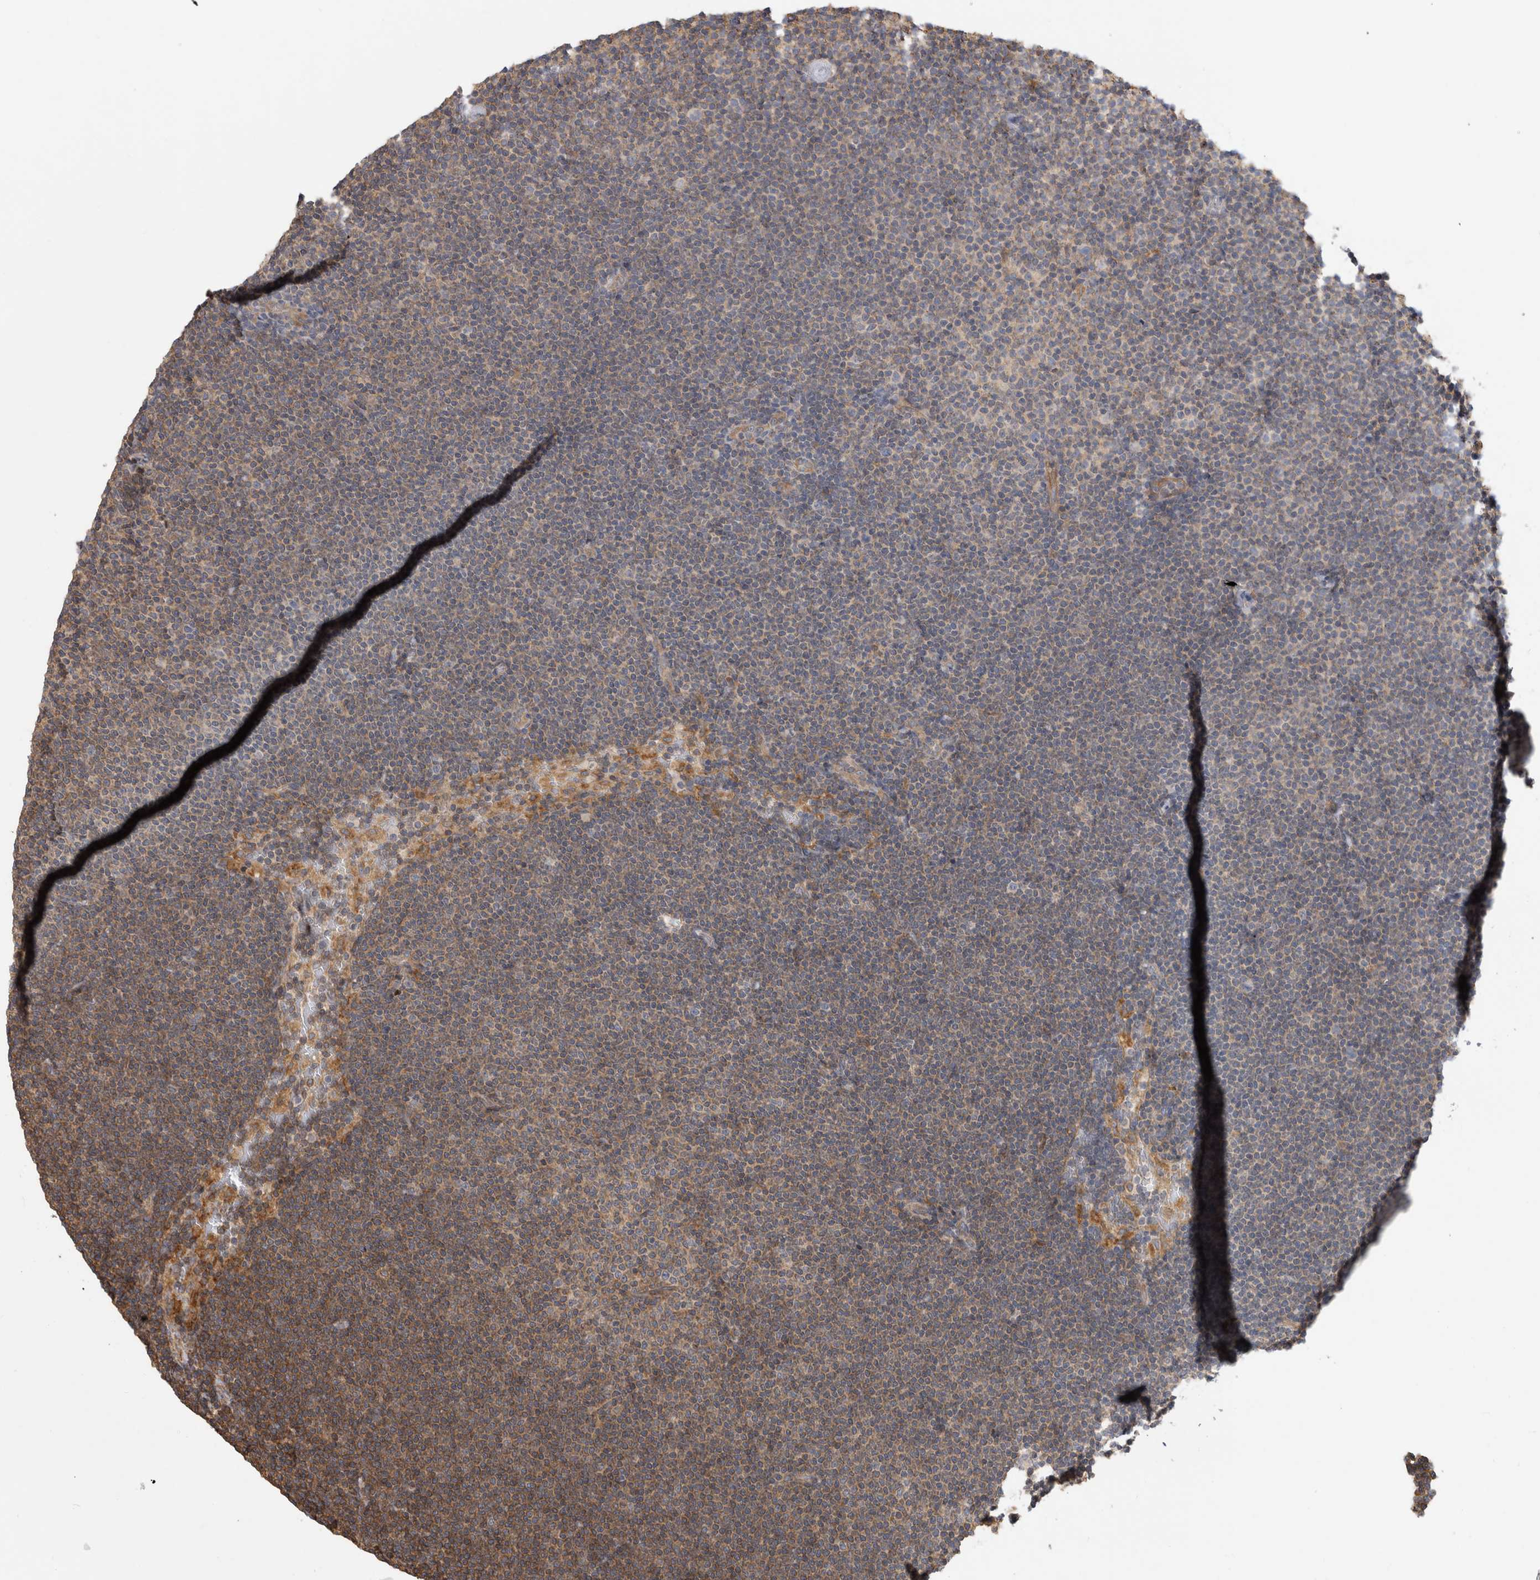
{"staining": {"intensity": "moderate", "quantity": ">75%", "location": "cytoplasmic/membranous"}, "tissue": "lymphoma", "cell_type": "Tumor cells", "image_type": "cancer", "snomed": [{"axis": "morphology", "description": "Malignant lymphoma, non-Hodgkin's type, Low grade"}, {"axis": "topography", "description": "Lymph node"}], "caption": "Immunohistochemical staining of lymphoma exhibits medium levels of moderate cytoplasmic/membranous staining in approximately >75% of tumor cells.", "gene": "PARP6", "patient": {"sex": "female", "age": 53}}